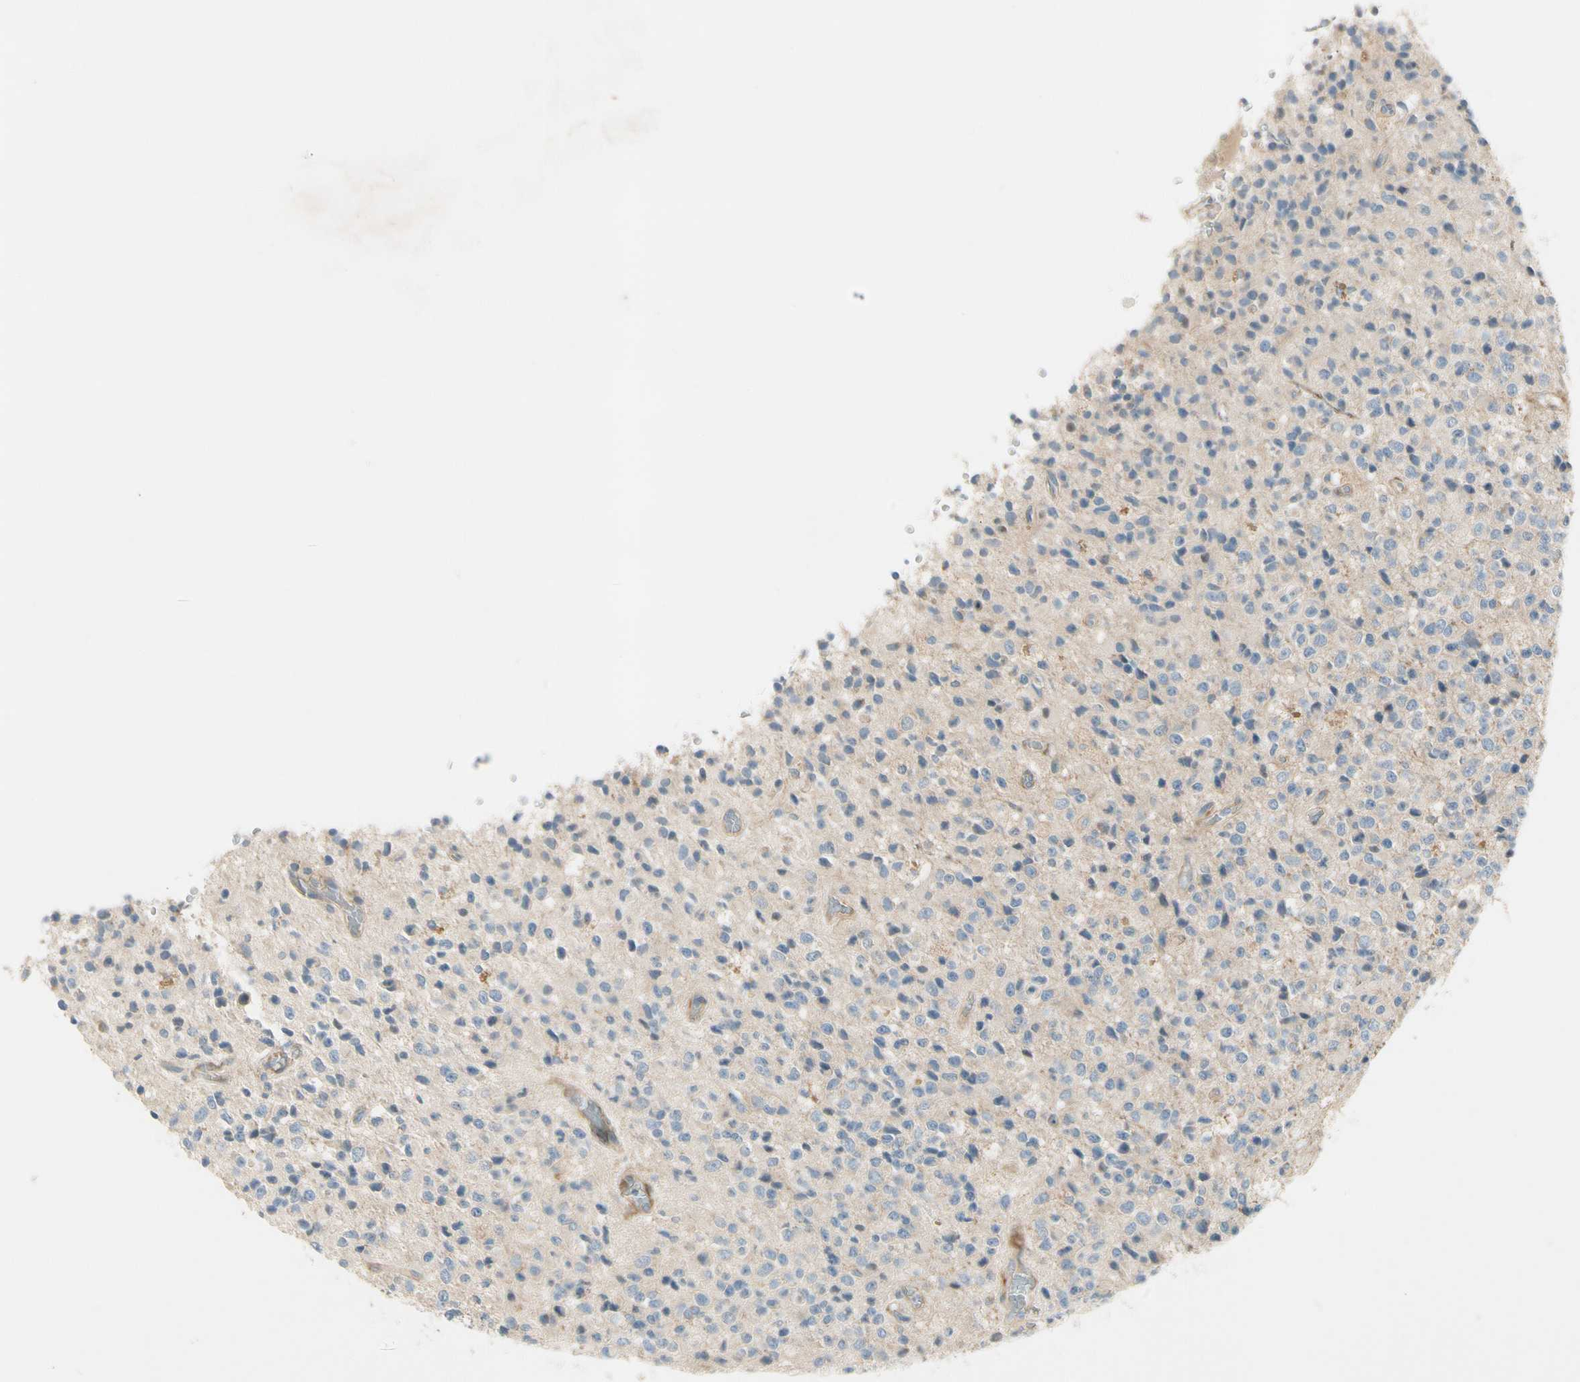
{"staining": {"intensity": "weak", "quantity": "<25%", "location": "cytoplasmic/membranous"}, "tissue": "glioma", "cell_type": "Tumor cells", "image_type": "cancer", "snomed": [{"axis": "morphology", "description": "Glioma, malignant, High grade"}, {"axis": "topography", "description": "pancreas cauda"}], "caption": "This is an IHC image of human glioma. There is no expression in tumor cells.", "gene": "ADGRA3", "patient": {"sex": "male", "age": 60}}